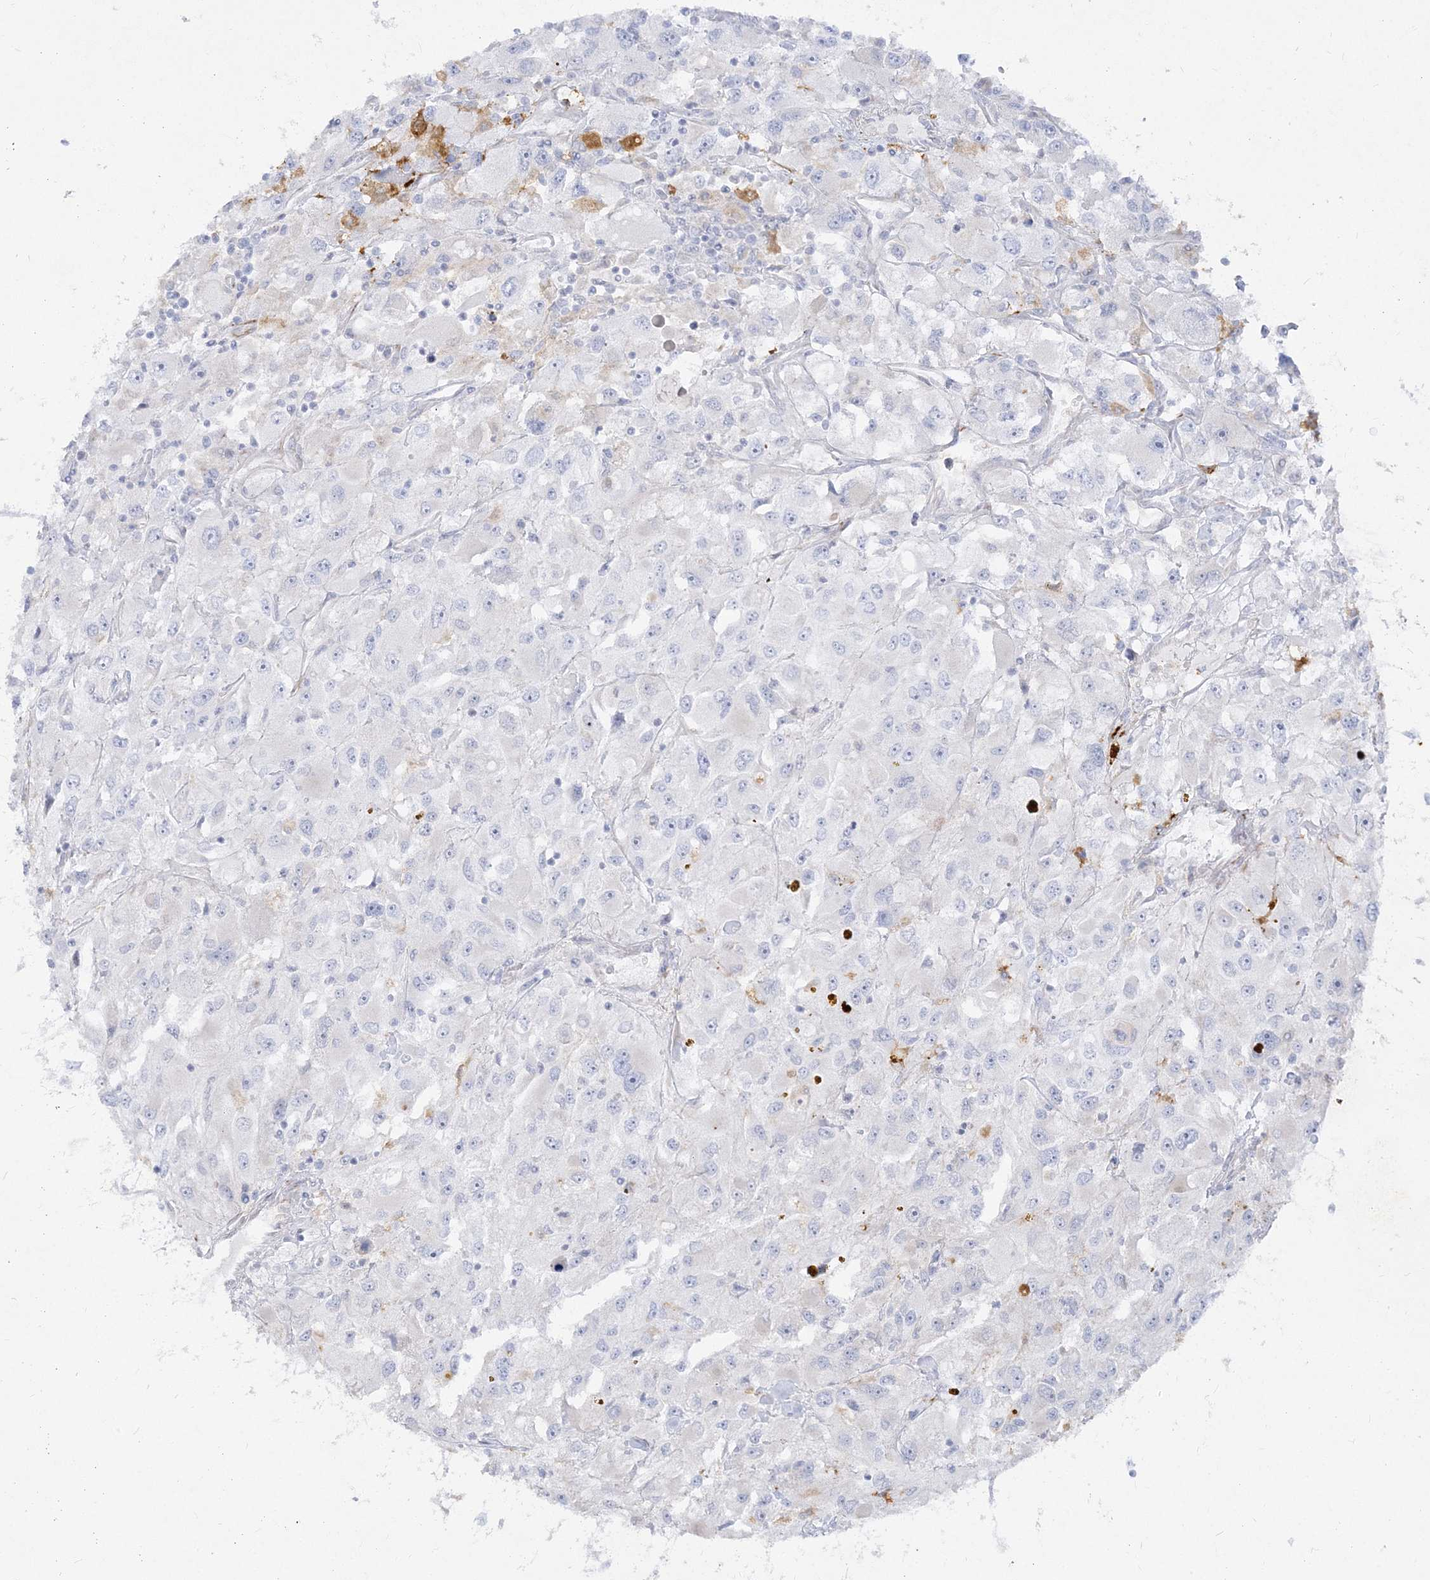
{"staining": {"intensity": "negative", "quantity": "none", "location": "none"}, "tissue": "renal cancer", "cell_type": "Tumor cells", "image_type": "cancer", "snomed": [{"axis": "morphology", "description": "Adenocarcinoma, NOS"}, {"axis": "topography", "description": "Kidney"}], "caption": "Tumor cells are negative for brown protein staining in adenocarcinoma (renal).", "gene": "GPAT2", "patient": {"sex": "female", "age": 52}}